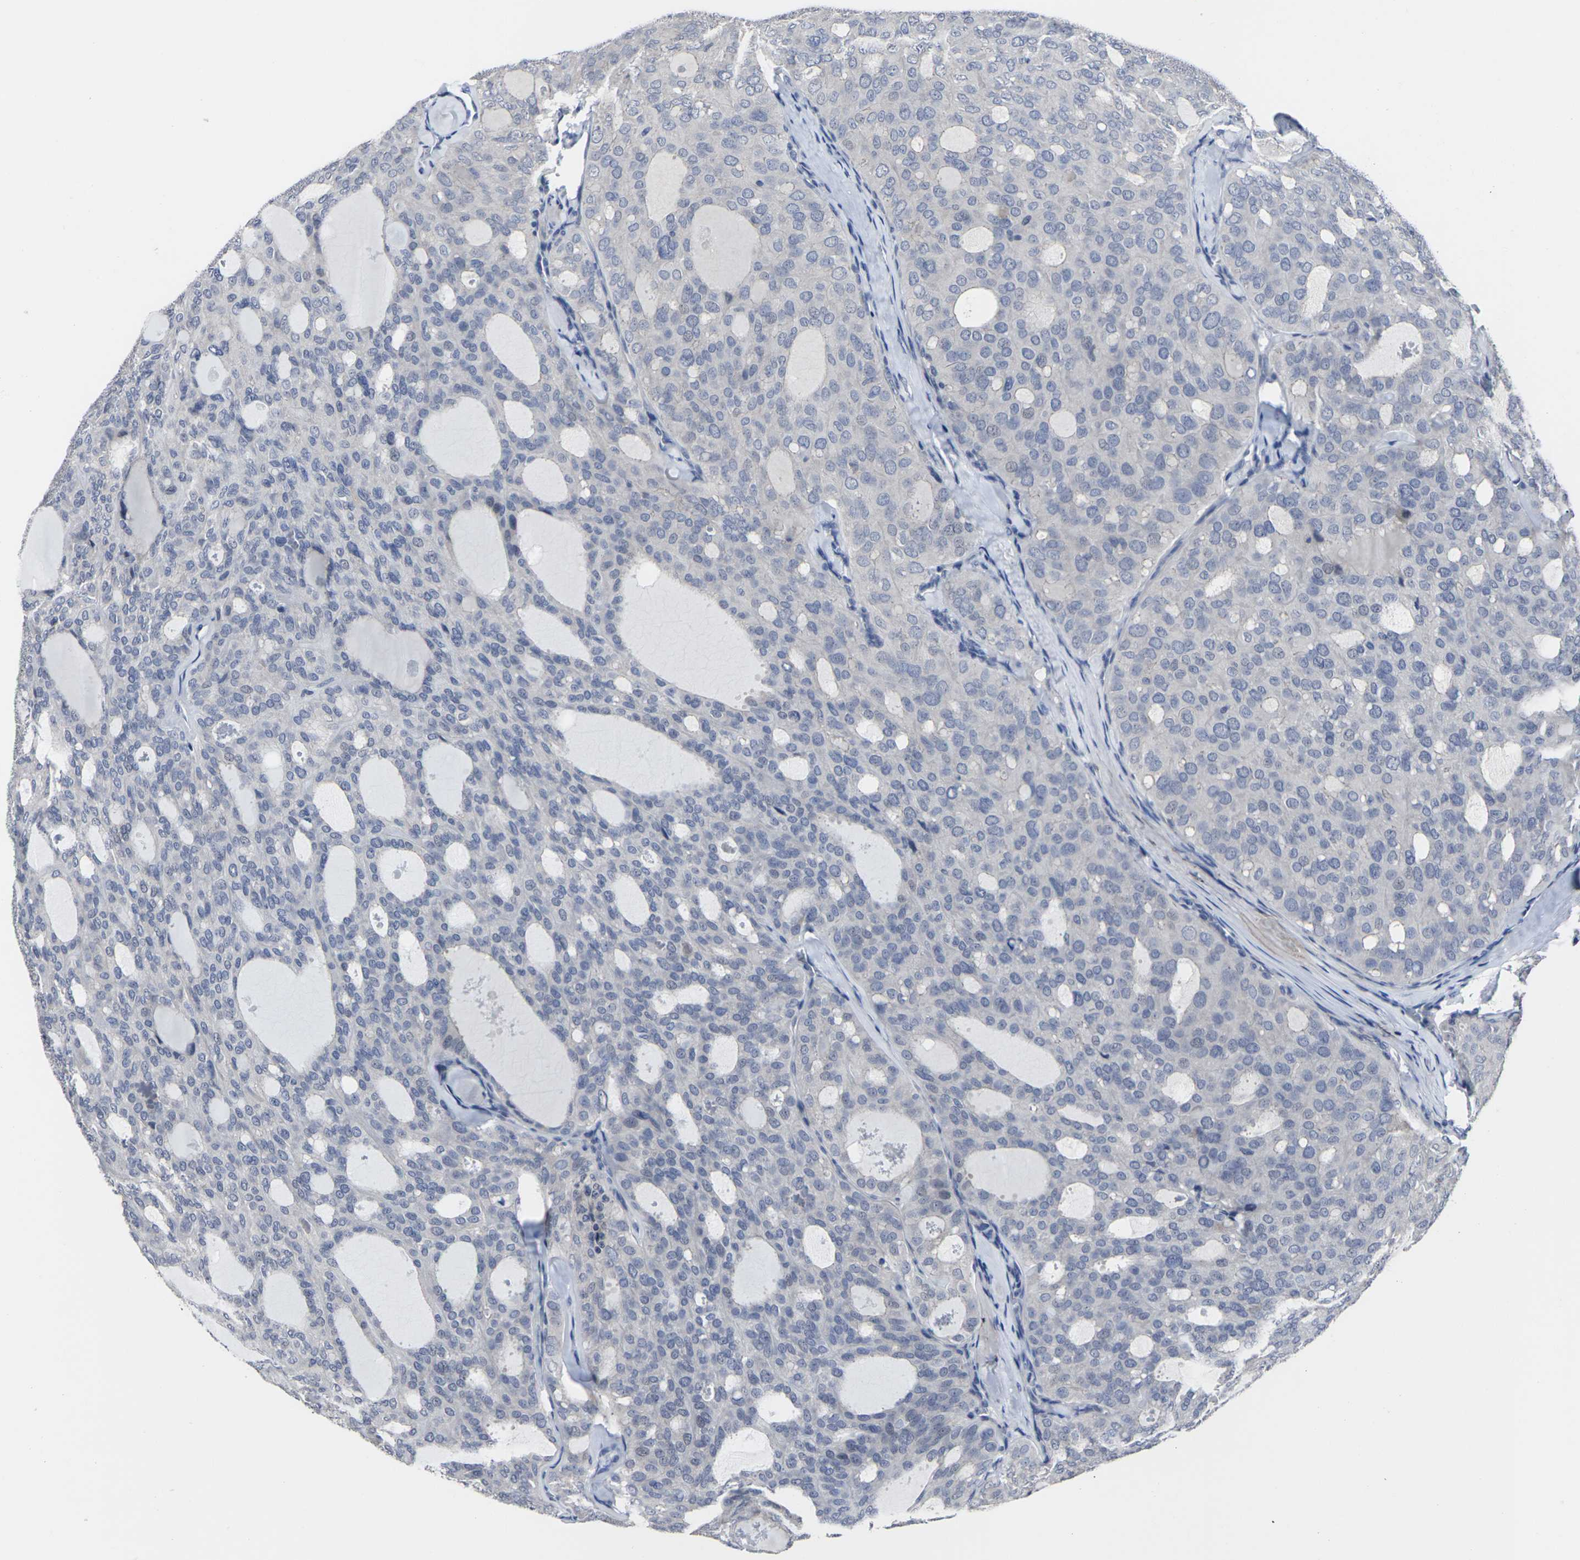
{"staining": {"intensity": "negative", "quantity": "none", "location": "none"}, "tissue": "thyroid cancer", "cell_type": "Tumor cells", "image_type": "cancer", "snomed": [{"axis": "morphology", "description": "Follicular adenoma carcinoma, NOS"}, {"axis": "topography", "description": "Thyroid gland"}], "caption": "Protein analysis of follicular adenoma carcinoma (thyroid) displays no significant positivity in tumor cells. Nuclei are stained in blue.", "gene": "MSANTD4", "patient": {"sex": "male", "age": 75}}